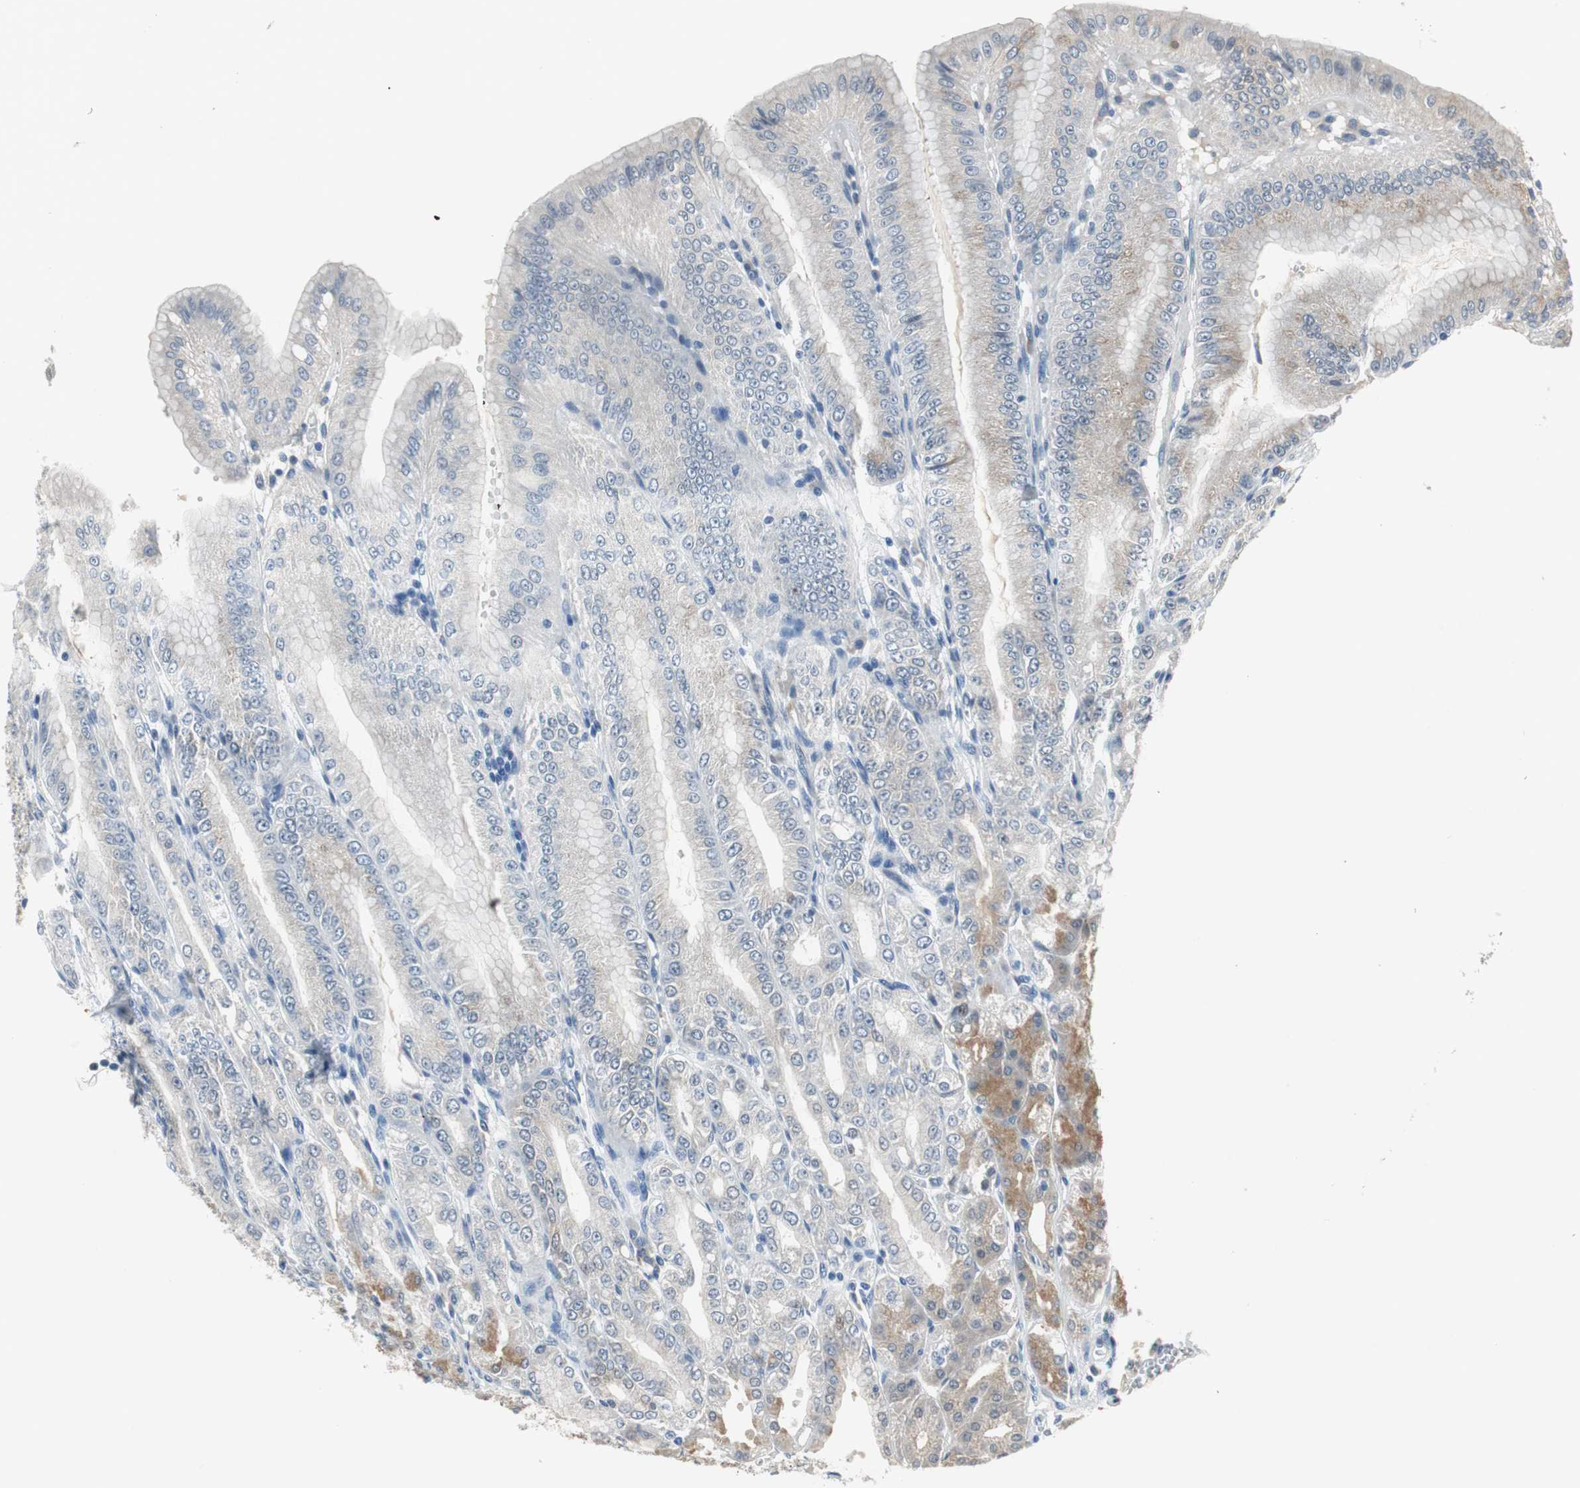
{"staining": {"intensity": "moderate", "quantity": "25%-75%", "location": "cytoplasmic/membranous"}, "tissue": "stomach", "cell_type": "Glandular cells", "image_type": "normal", "snomed": [{"axis": "morphology", "description": "Normal tissue, NOS"}, {"axis": "topography", "description": "Stomach, lower"}], "caption": "About 25%-75% of glandular cells in normal stomach show moderate cytoplasmic/membranous protein positivity as visualized by brown immunohistochemical staining.", "gene": "PLAA", "patient": {"sex": "male", "age": 71}}